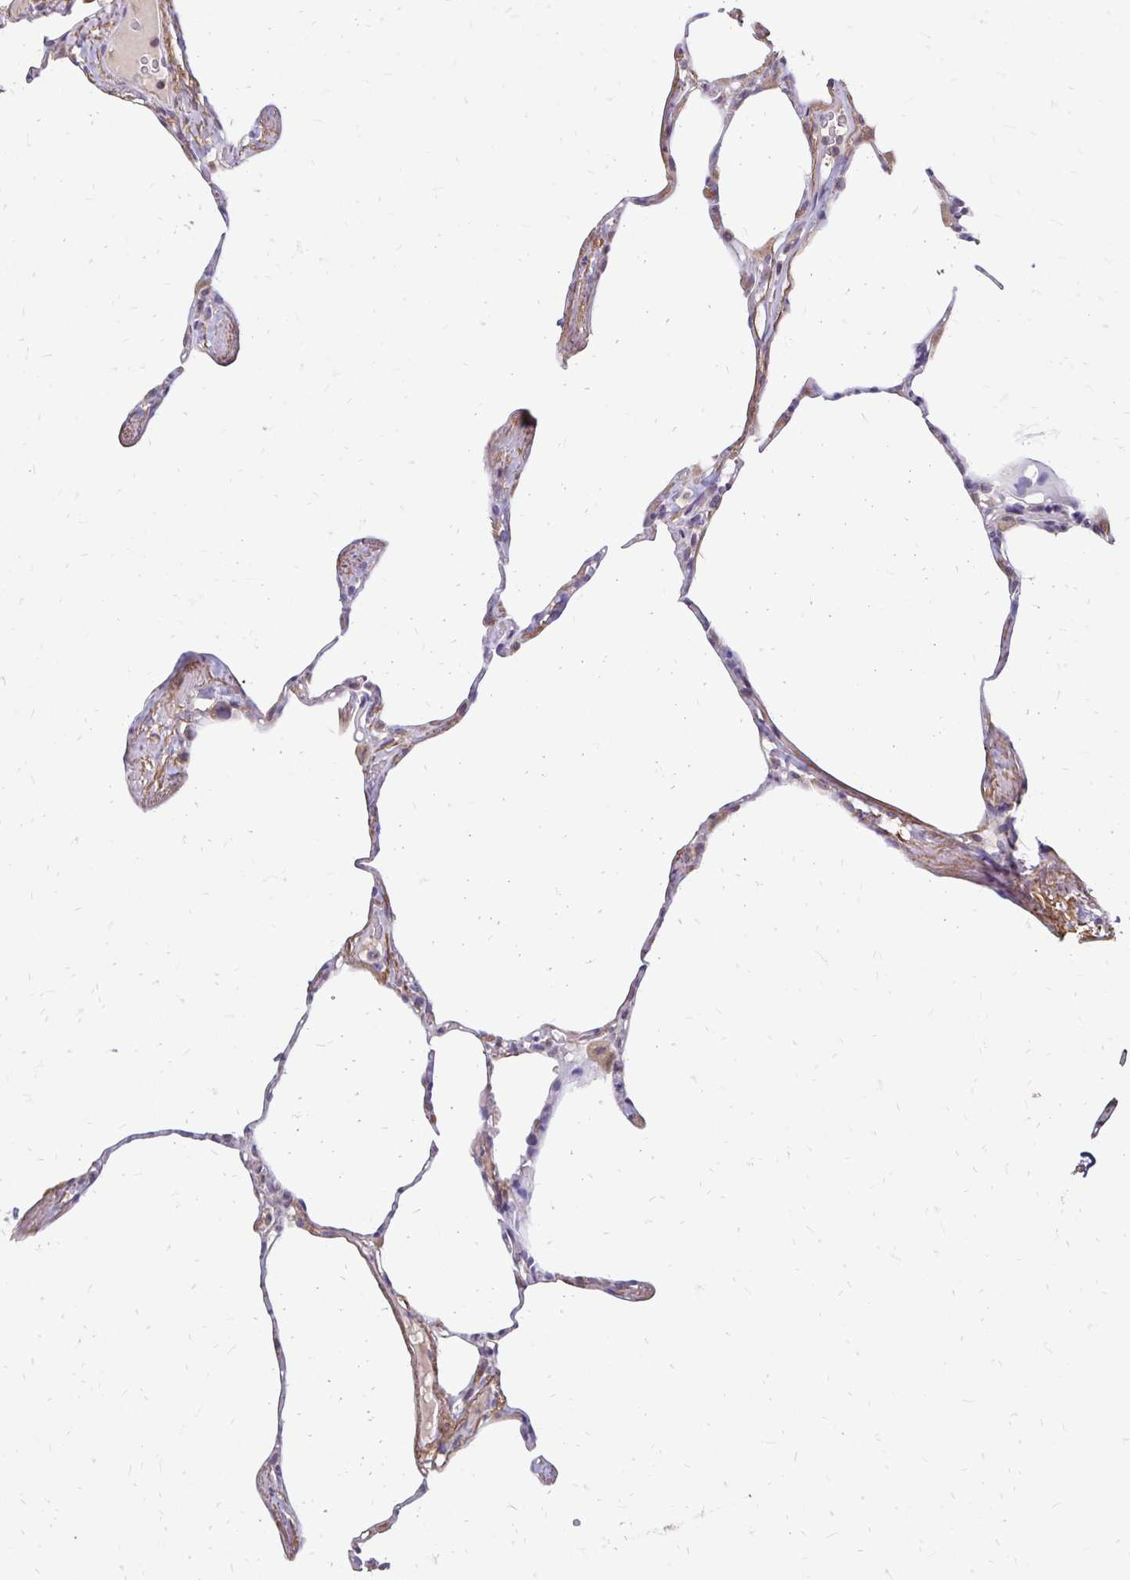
{"staining": {"intensity": "weak", "quantity": "<25%", "location": "cytoplasmic/membranous"}, "tissue": "lung", "cell_type": "Alveolar cells", "image_type": "normal", "snomed": [{"axis": "morphology", "description": "Normal tissue, NOS"}, {"axis": "topography", "description": "Lung"}], "caption": "DAB immunohistochemical staining of benign lung shows no significant positivity in alveolar cells. (DAB (3,3'-diaminobenzidine) IHC visualized using brightfield microscopy, high magnification).", "gene": "EMC10", "patient": {"sex": "male", "age": 65}}